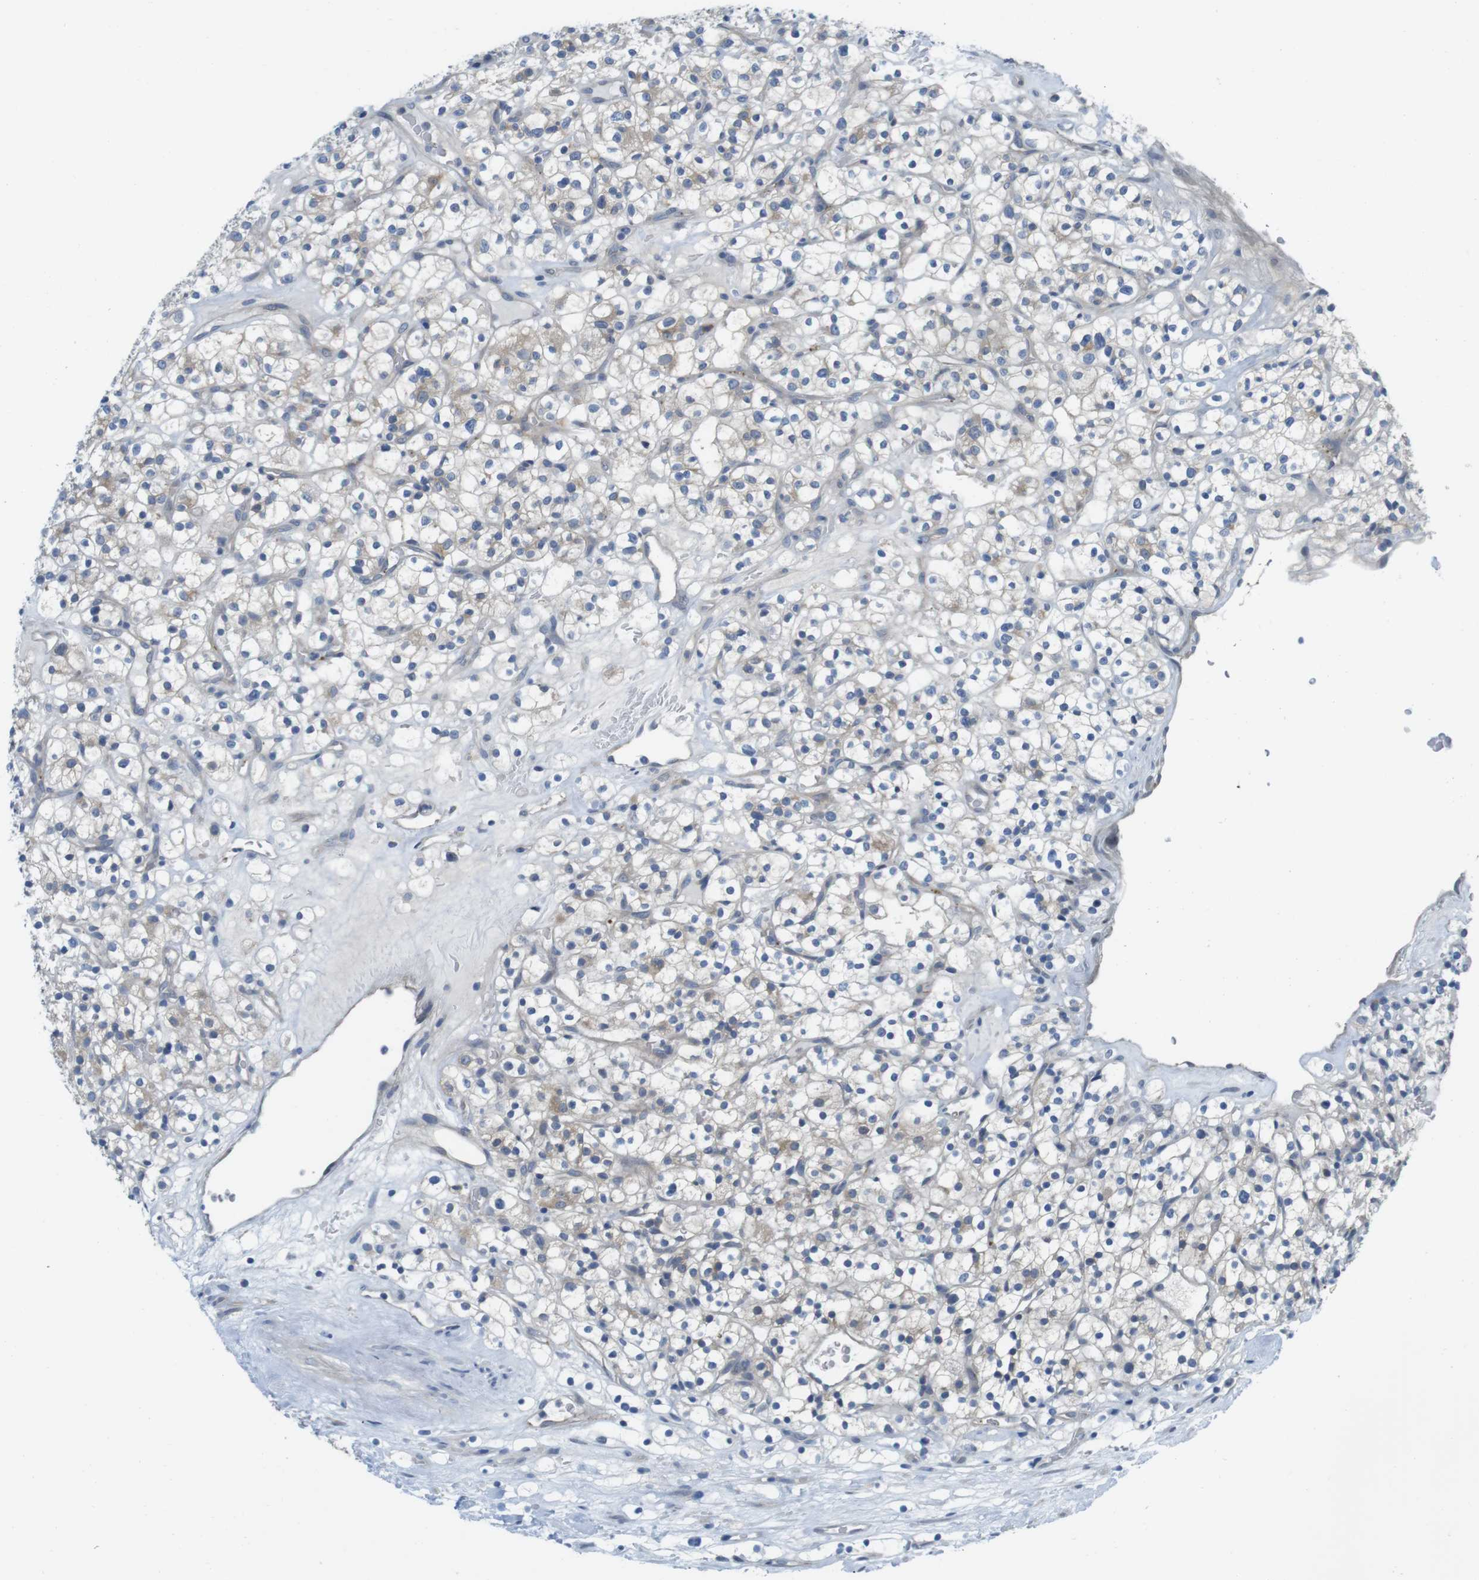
{"staining": {"intensity": "weak", "quantity": "25%-75%", "location": "cytoplasmic/membranous"}, "tissue": "renal cancer", "cell_type": "Tumor cells", "image_type": "cancer", "snomed": [{"axis": "morphology", "description": "Normal tissue, NOS"}, {"axis": "morphology", "description": "Adenocarcinoma, NOS"}, {"axis": "topography", "description": "Kidney"}], "caption": "An IHC photomicrograph of neoplastic tissue is shown. Protein staining in brown shows weak cytoplasmic/membranous positivity in adenocarcinoma (renal) within tumor cells. The protein is stained brown, and the nuclei are stained in blue (DAB (3,3'-diaminobenzidine) IHC with brightfield microscopy, high magnification).", "gene": "CASP2", "patient": {"sex": "female", "age": 72}}